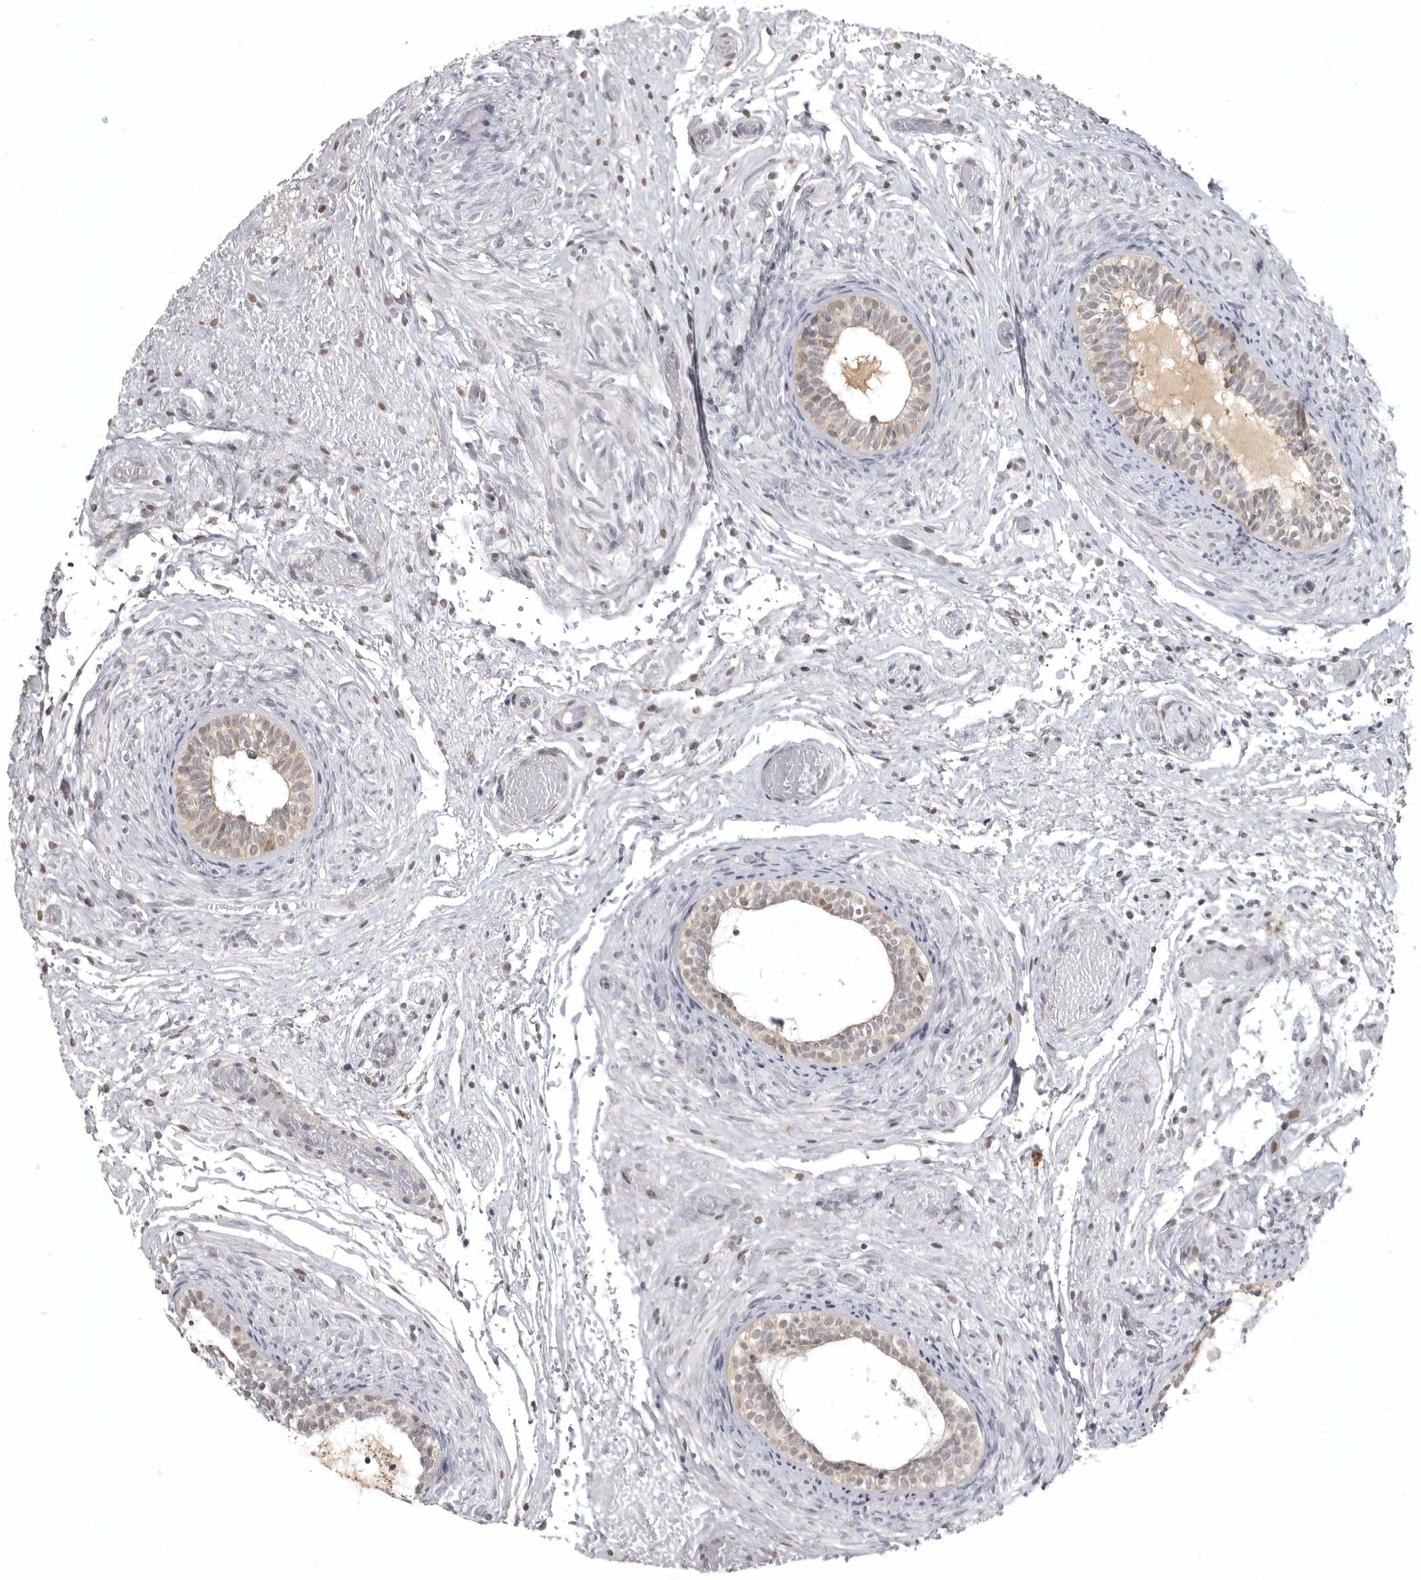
{"staining": {"intensity": "moderate", "quantity": ">75%", "location": "cytoplasmic/membranous"}, "tissue": "epididymis", "cell_type": "Glandular cells", "image_type": "normal", "snomed": [{"axis": "morphology", "description": "Normal tissue, NOS"}, {"axis": "topography", "description": "Epididymis"}], "caption": "IHC image of normal epididymis: epididymis stained using immunohistochemistry displays medium levels of moderate protein expression localized specifically in the cytoplasmic/membranous of glandular cells, appearing as a cytoplasmic/membranous brown color.", "gene": "POLE2", "patient": {"sex": "male", "age": 5}}